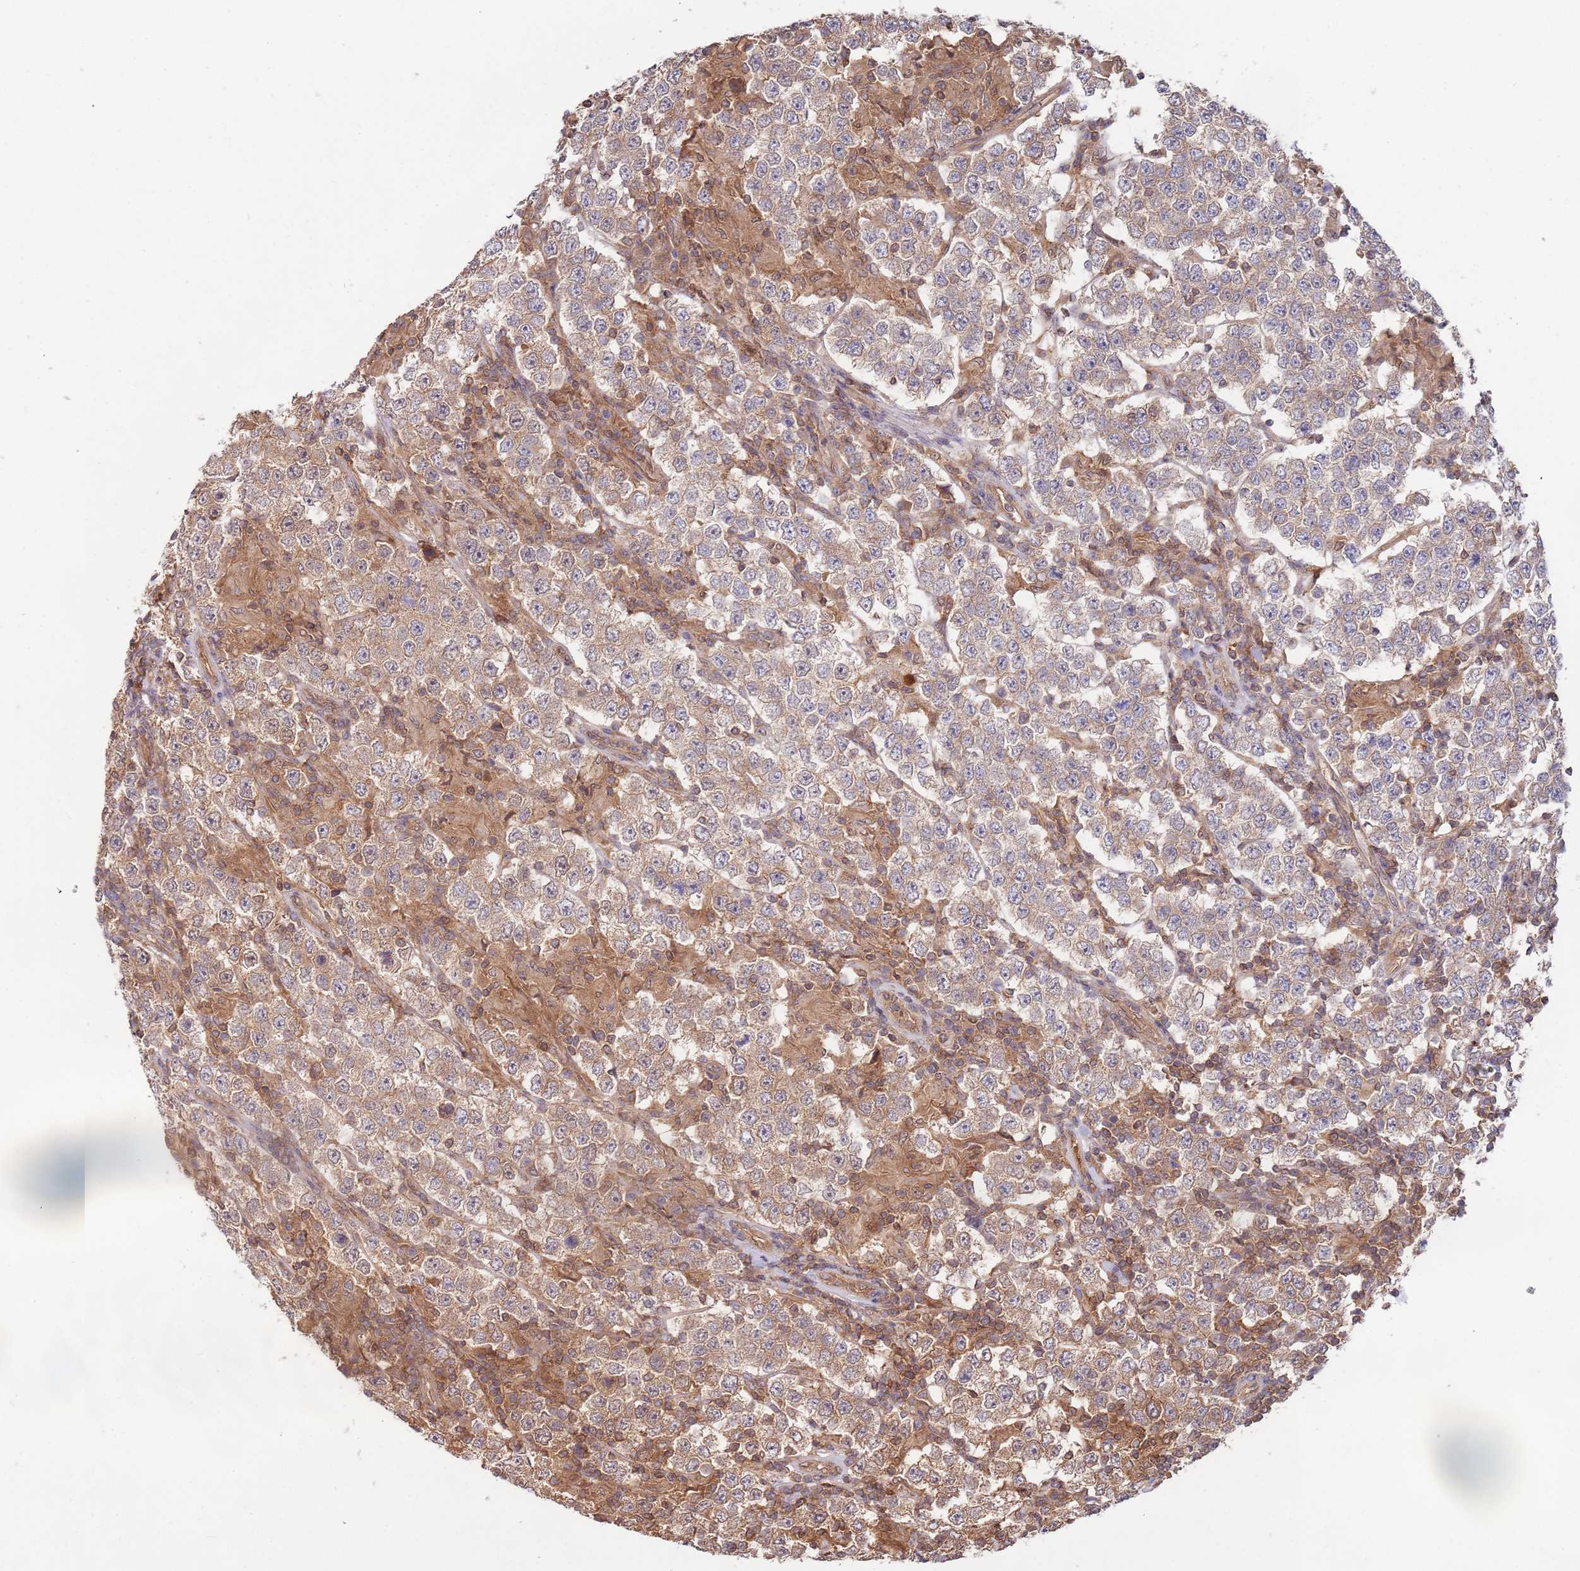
{"staining": {"intensity": "weak", "quantity": ">75%", "location": "cytoplasmic/membranous"}, "tissue": "testis cancer", "cell_type": "Tumor cells", "image_type": "cancer", "snomed": [{"axis": "morphology", "description": "Normal tissue, NOS"}, {"axis": "morphology", "description": "Urothelial carcinoma, High grade"}, {"axis": "morphology", "description": "Seminoma, NOS"}, {"axis": "morphology", "description": "Carcinoma, Embryonal, NOS"}, {"axis": "topography", "description": "Urinary bladder"}, {"axis": "topography", "description": "Testis"}], "caption": "Immunohistochemical staining of testis seminoma demonstrates weak cytoplasmic/membranous protein staining in approximately >75% of tumor cells. (Stains: DAB in brown, nuclei in blue, Microscopy: brightfield microscopy at high magnification).", "gene": "GSDMD", "patient": {"sex": "male", "age": 41}}